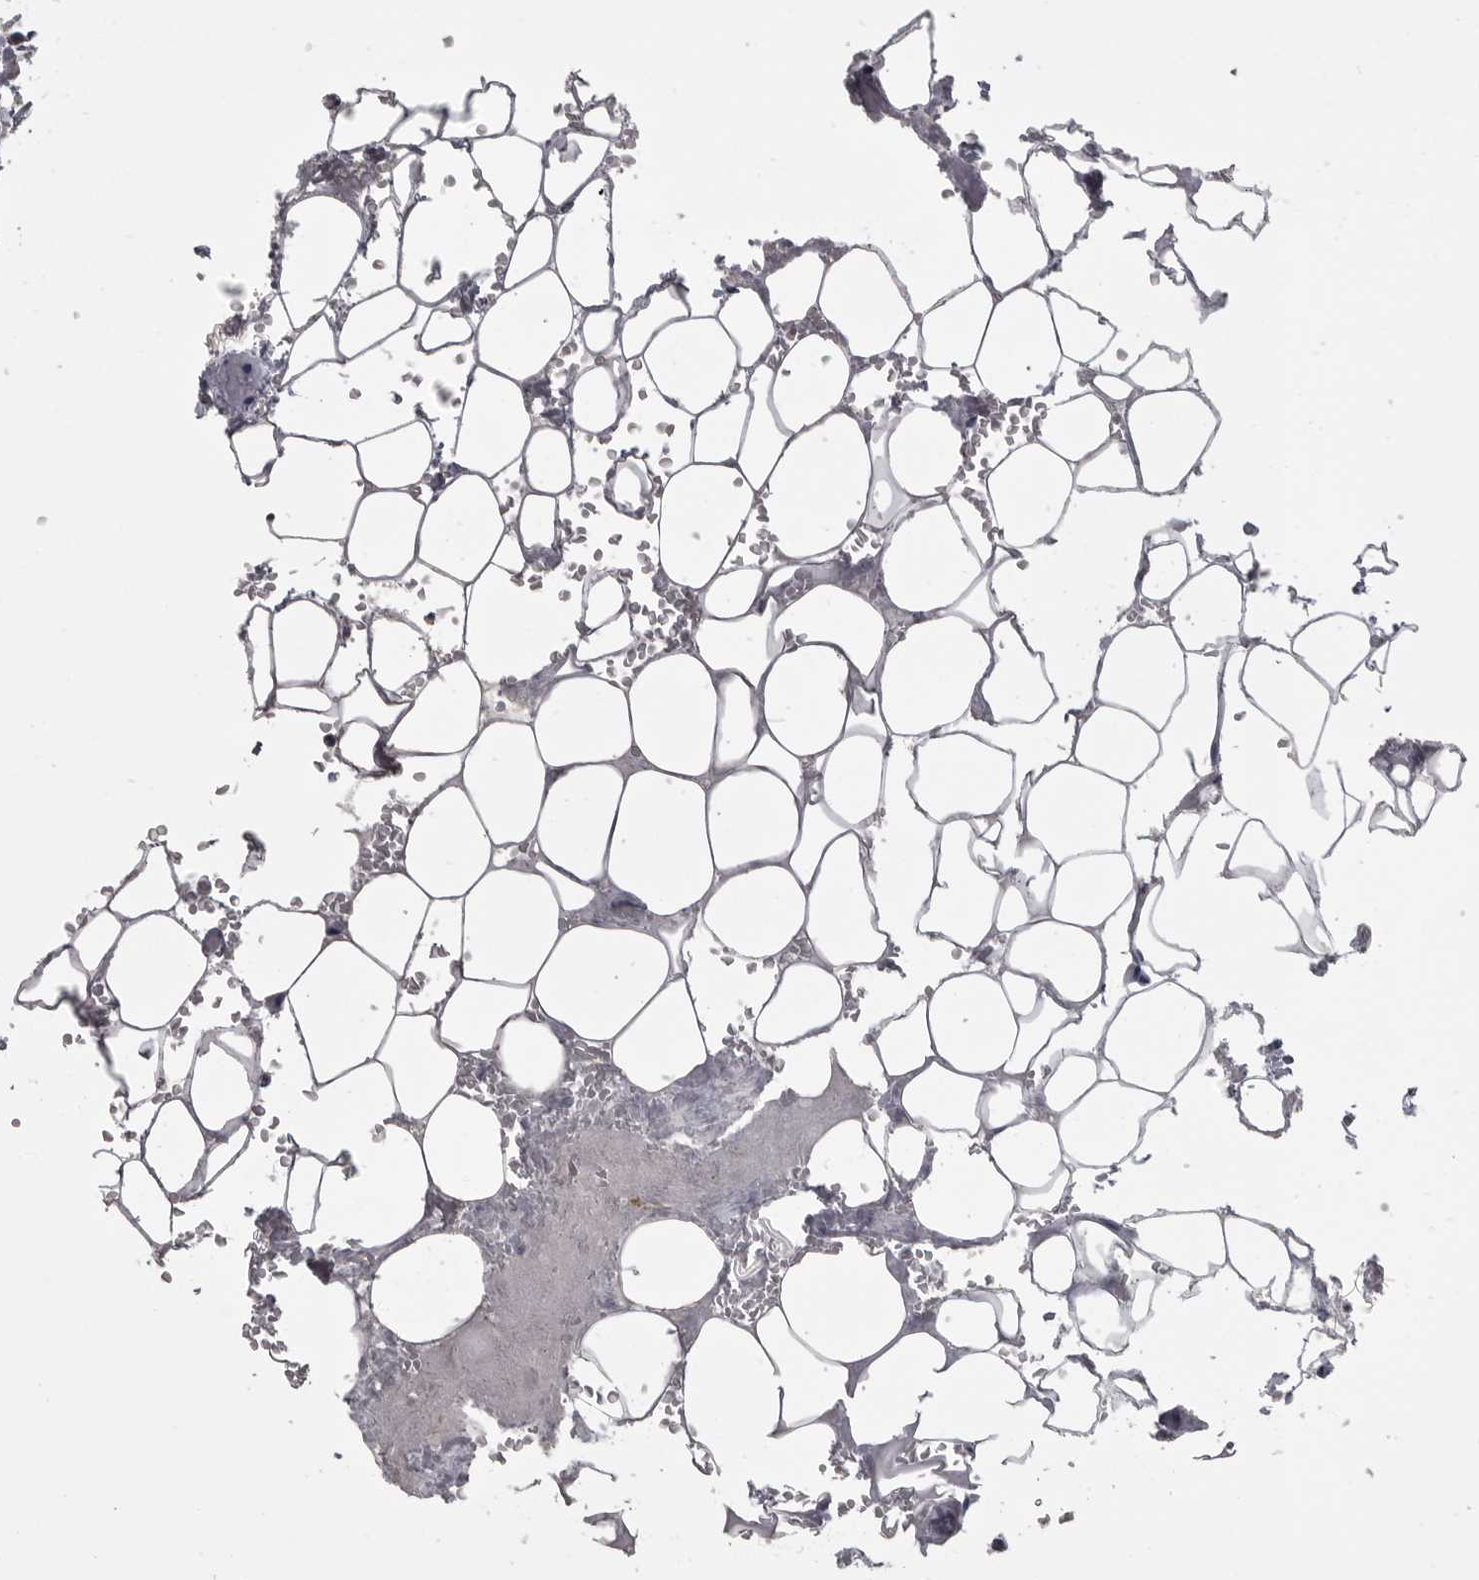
{"staining": {"intensity": "negative", "quantity": "none", "location": "none"}, "tissue": "parathyroid gland", "cell_type": "Glandular cells", "image_type": "normal", "snomed": [{"axis": "morphology", "description": "Normal tissue, NOS"}, {"axis": "topography", "description": "Parathyroid gland"}], "caption": "DAB immunohistochemical staining of normal parathyroid gland demonstrates no significant expression in glandular cells. (DAB (3,3'-diaminobenzidine) IHC, high magnification).", "gene": "ITGAL", "patient": {"sex": "female", "age": 78}}